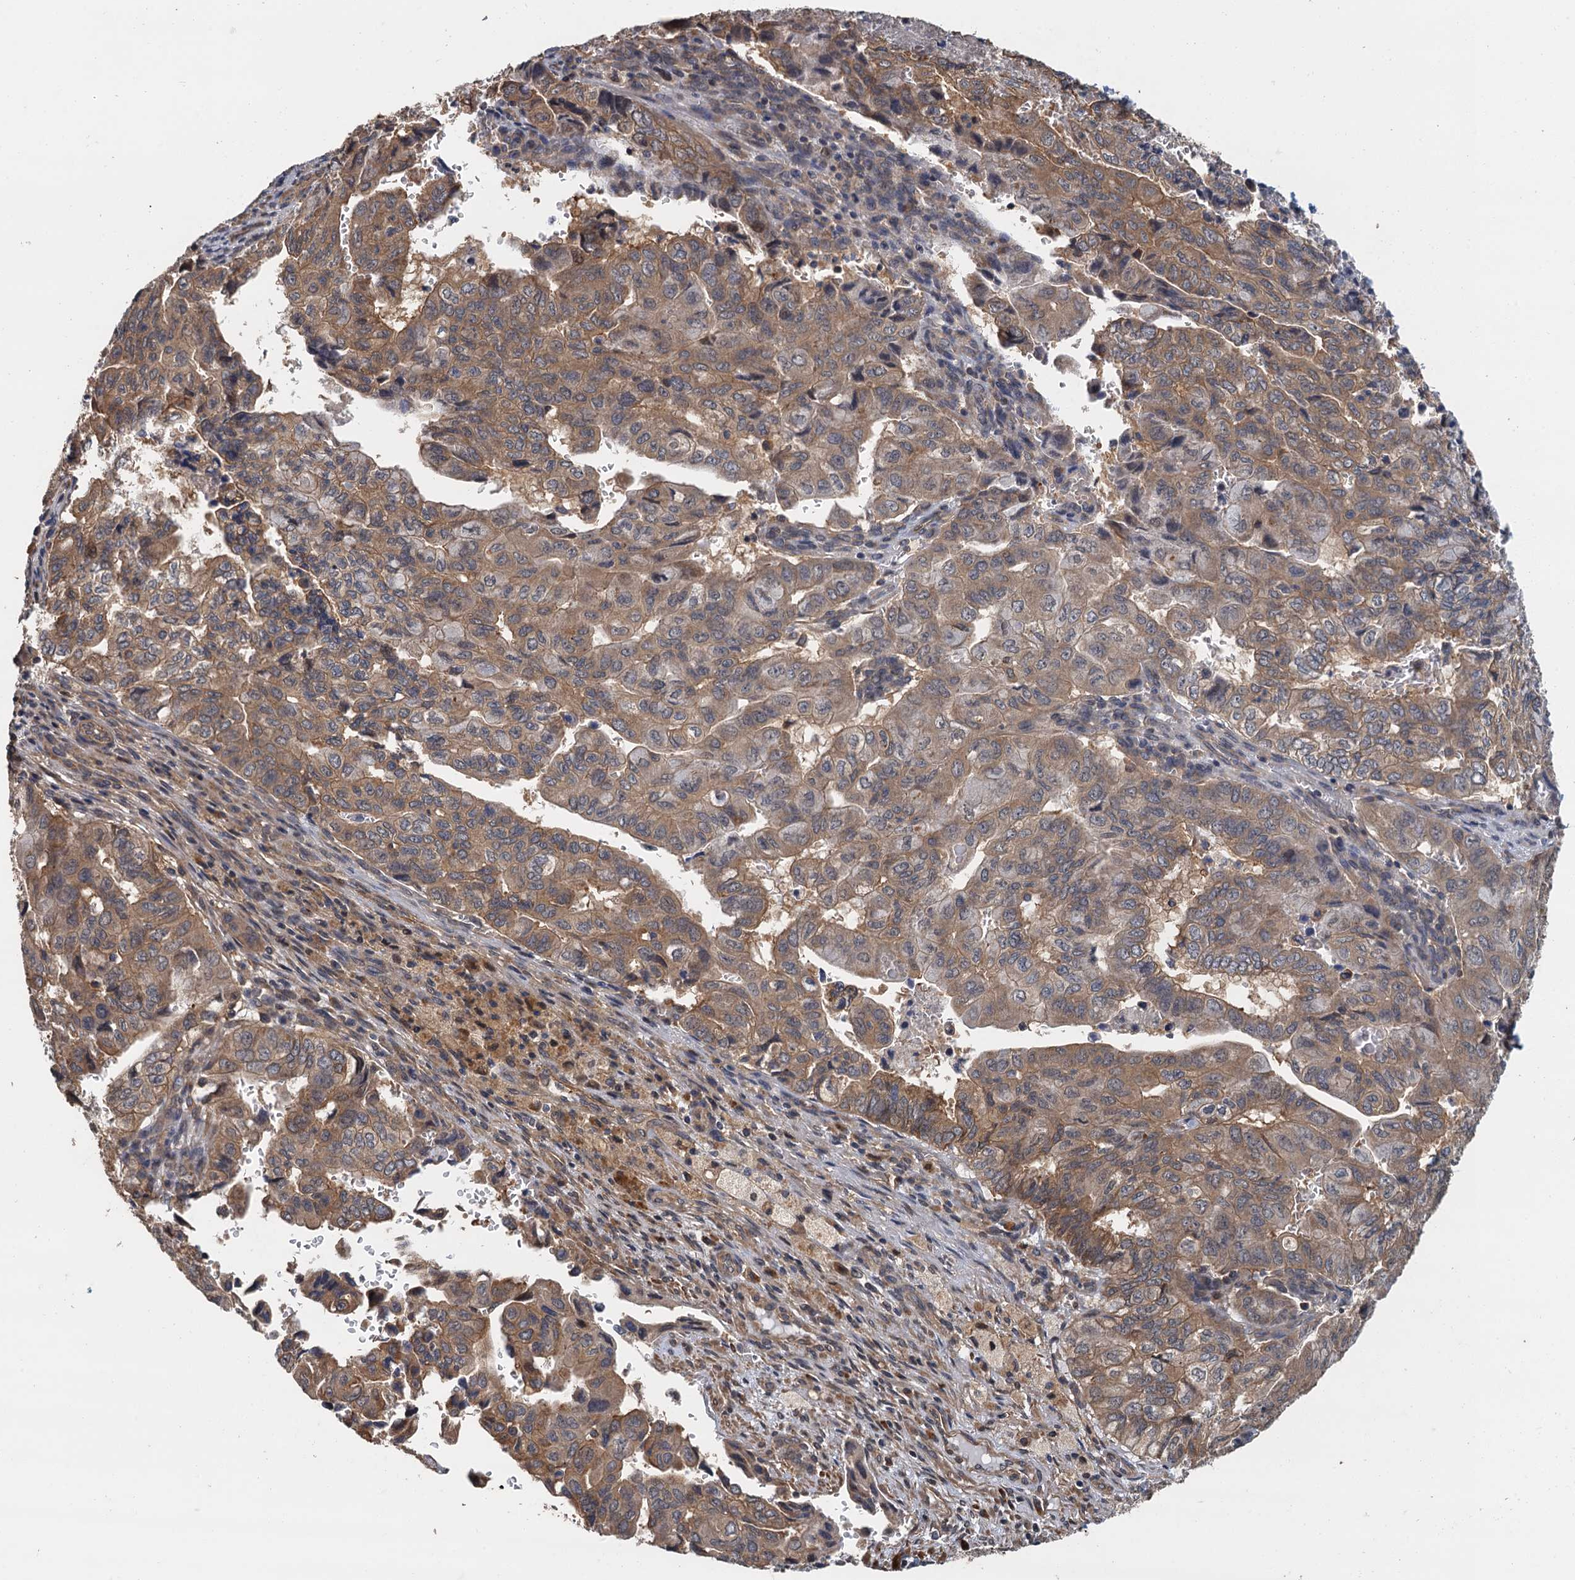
{"staining": {"intensity": "moderate", "quantity": ">75%", "location": "cytoplasmic/membranous"}, "tissue": "pancreatic cancer", "cell_type": "Tumor cells", "image_type": "cancer", "snomed": [{"axis": "morphology", "description": "Adenocarcinoma, NOS"}, {"axis": "topography", "description": "Pancreas"}], "caption": "Immunohistochemistry (IHC) photomicrograph of adenocarcinoma (pancreatic) stained for a protein (brown), which displays medium levels of moderate cytoplasmic/membranous positivity in about >75% of tumor cells.", "gene": "MEAK7", "patient": {"sex": "male", "age": 51}}